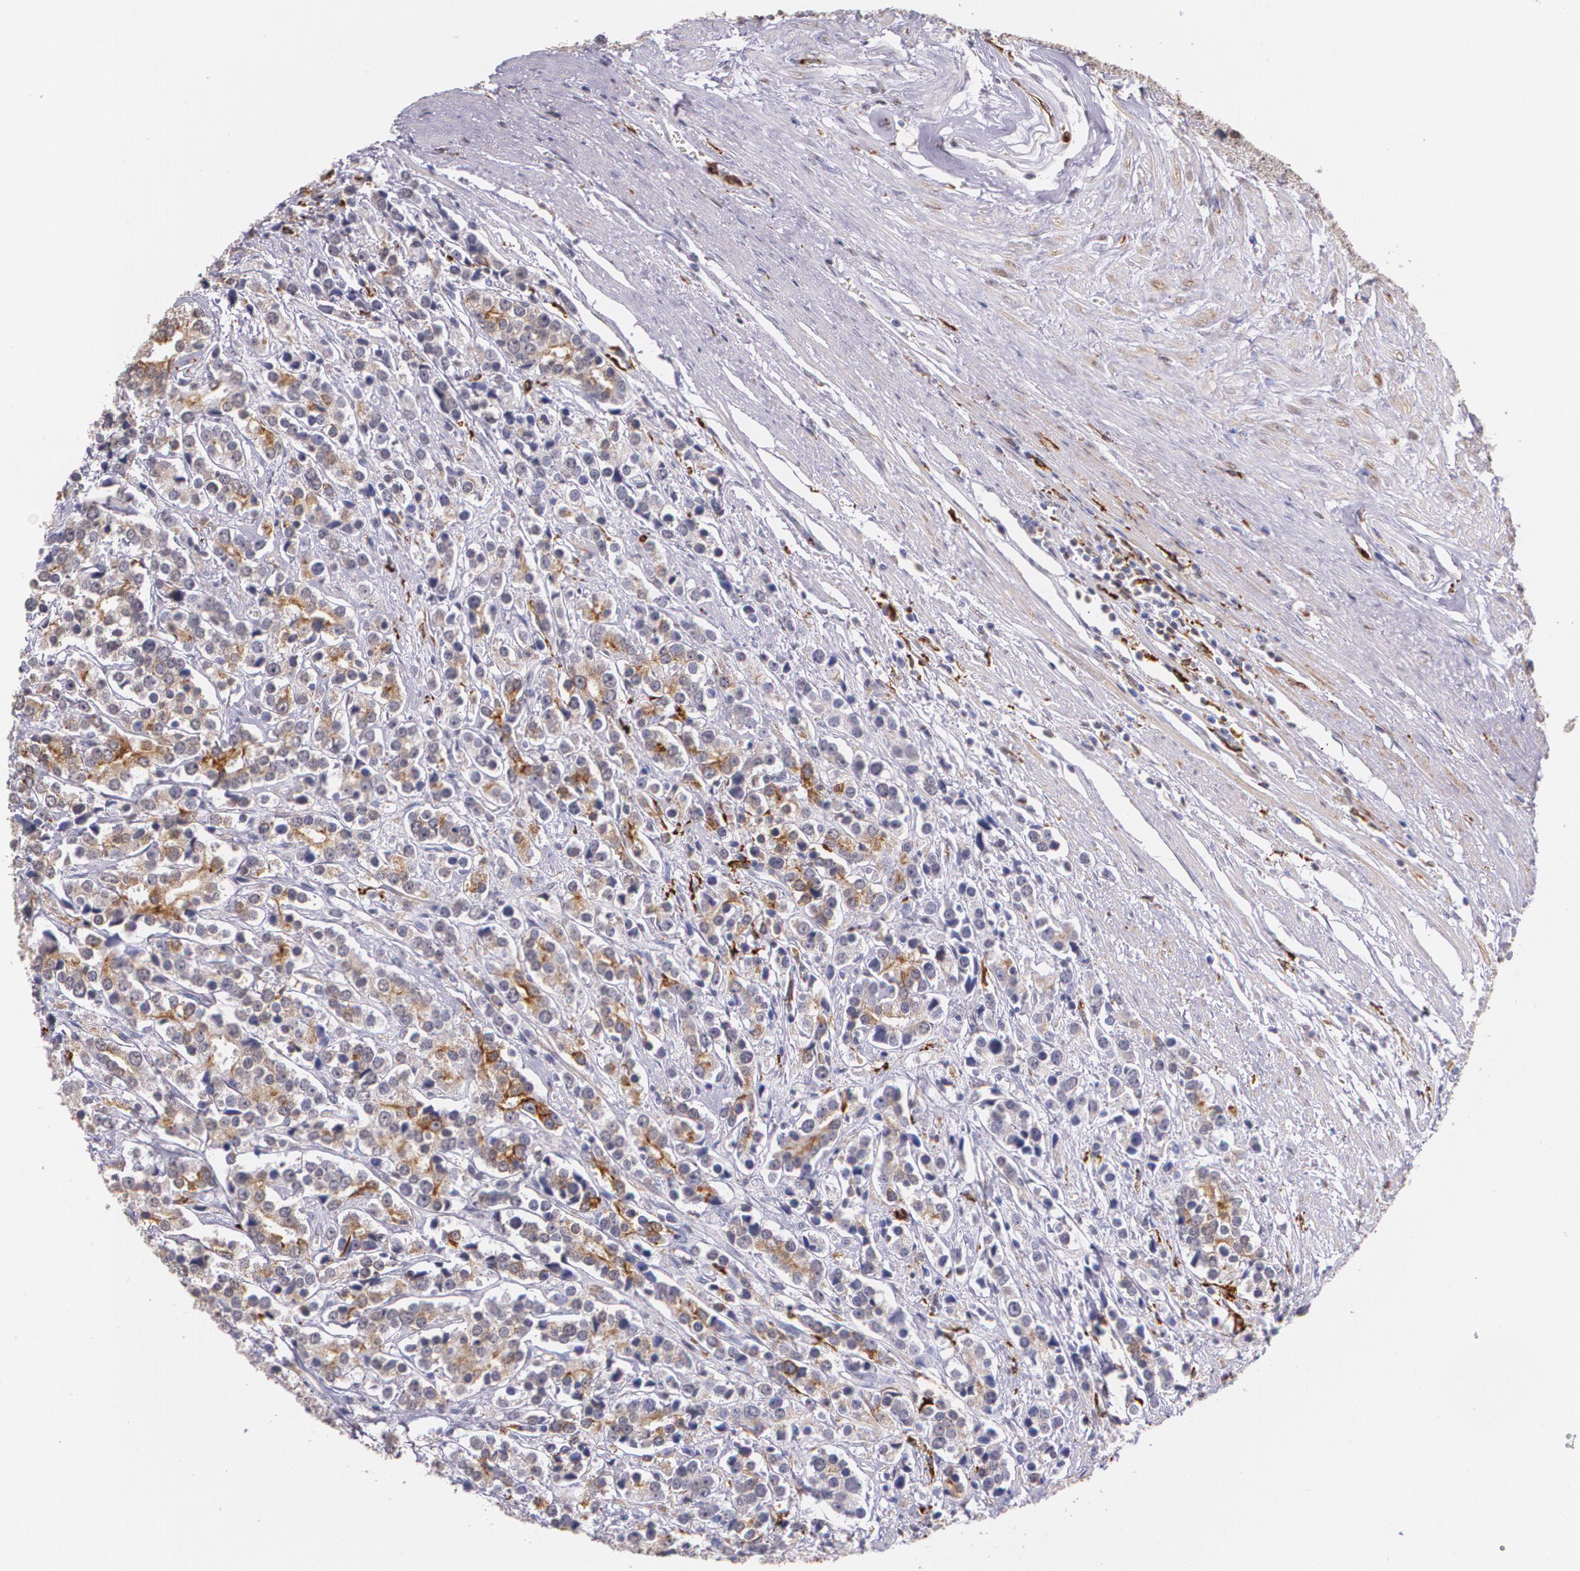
{"staining": {"intensity": "moderate", "quantity": "25%-75%", "location": "cytoplasmic/membranous"}, "tissue": "prostate cancer", "cell_type": "Tumor cells", "image_type": "cancer", "snomed": [{"axis": "morphology", "description": "Adenocarcinoma, High grade"}, {"axis": "topography", "description": "Prostate"}], "caption": "Immunohistochemistry micrograph of neoplastic tissue: prostate cancer (high-grade adenocarcinoma) stained using immunohistochemistry displays medium levels of moderate protein expression localized specifically in the cytoplasmic/membranous of tumor cells, appearing as a cytoplasmic/membranous brown color.", "gene": "RTN1", "patient": {"sex": "male", "age": 71}}